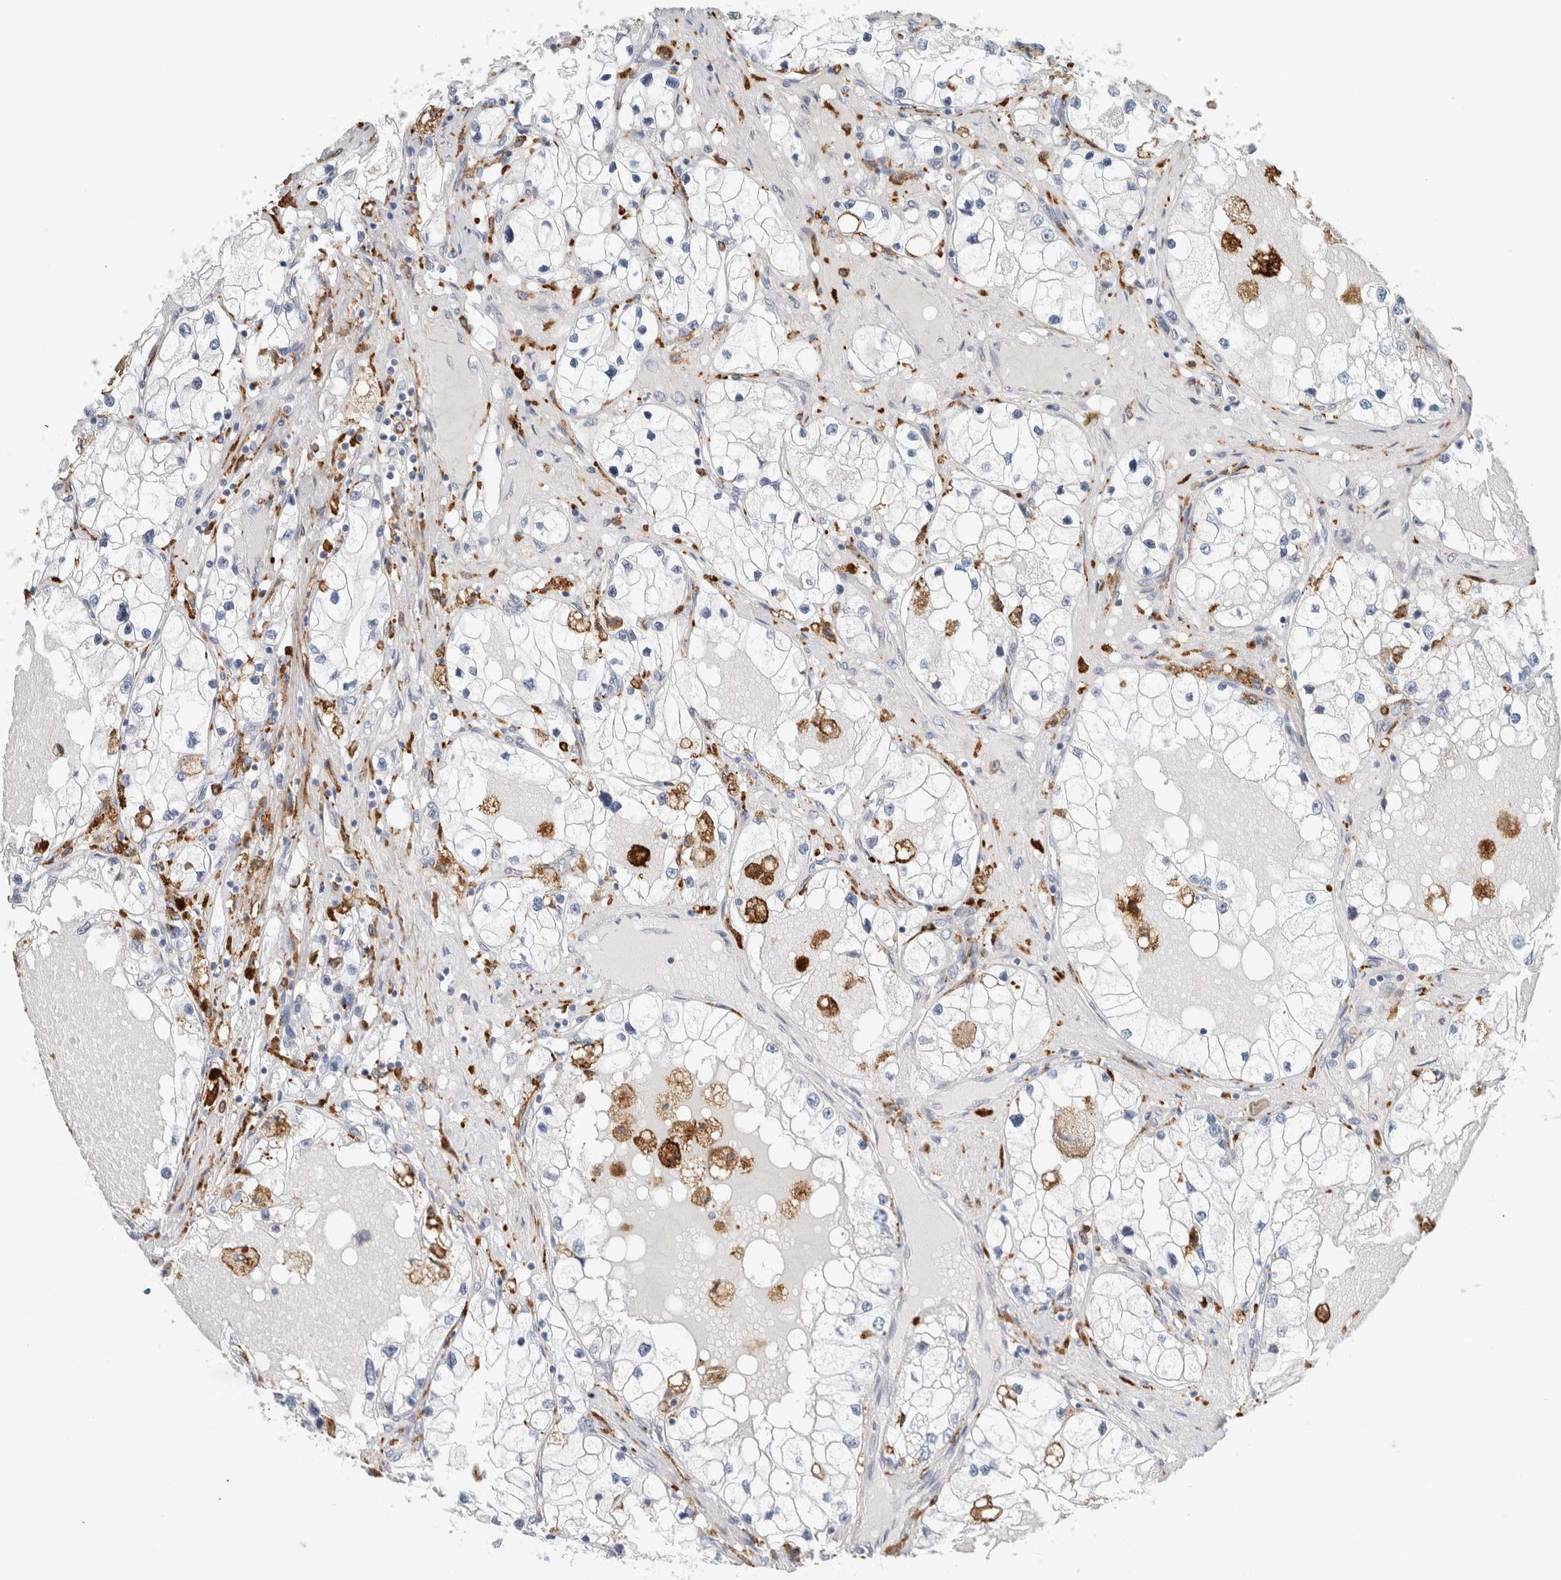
{"staining": {"intensity": "negative", "quantity": "none", "location": "none"}, "tissue": "renal cancer", "cell_type": "Tumor cells", "image_type": "cancer", "snomed": [{"axis": "morphology", "description": "Adenocarcinoma, NOS"}, {"axis": "topography", "description": "Kidney"}], "caption": "Immunohistochemistry (IHC) of renal cancer reveals no expression in tumor cells.", "gene": "LY86", "patient": {"sex": "male", "age": 68}}